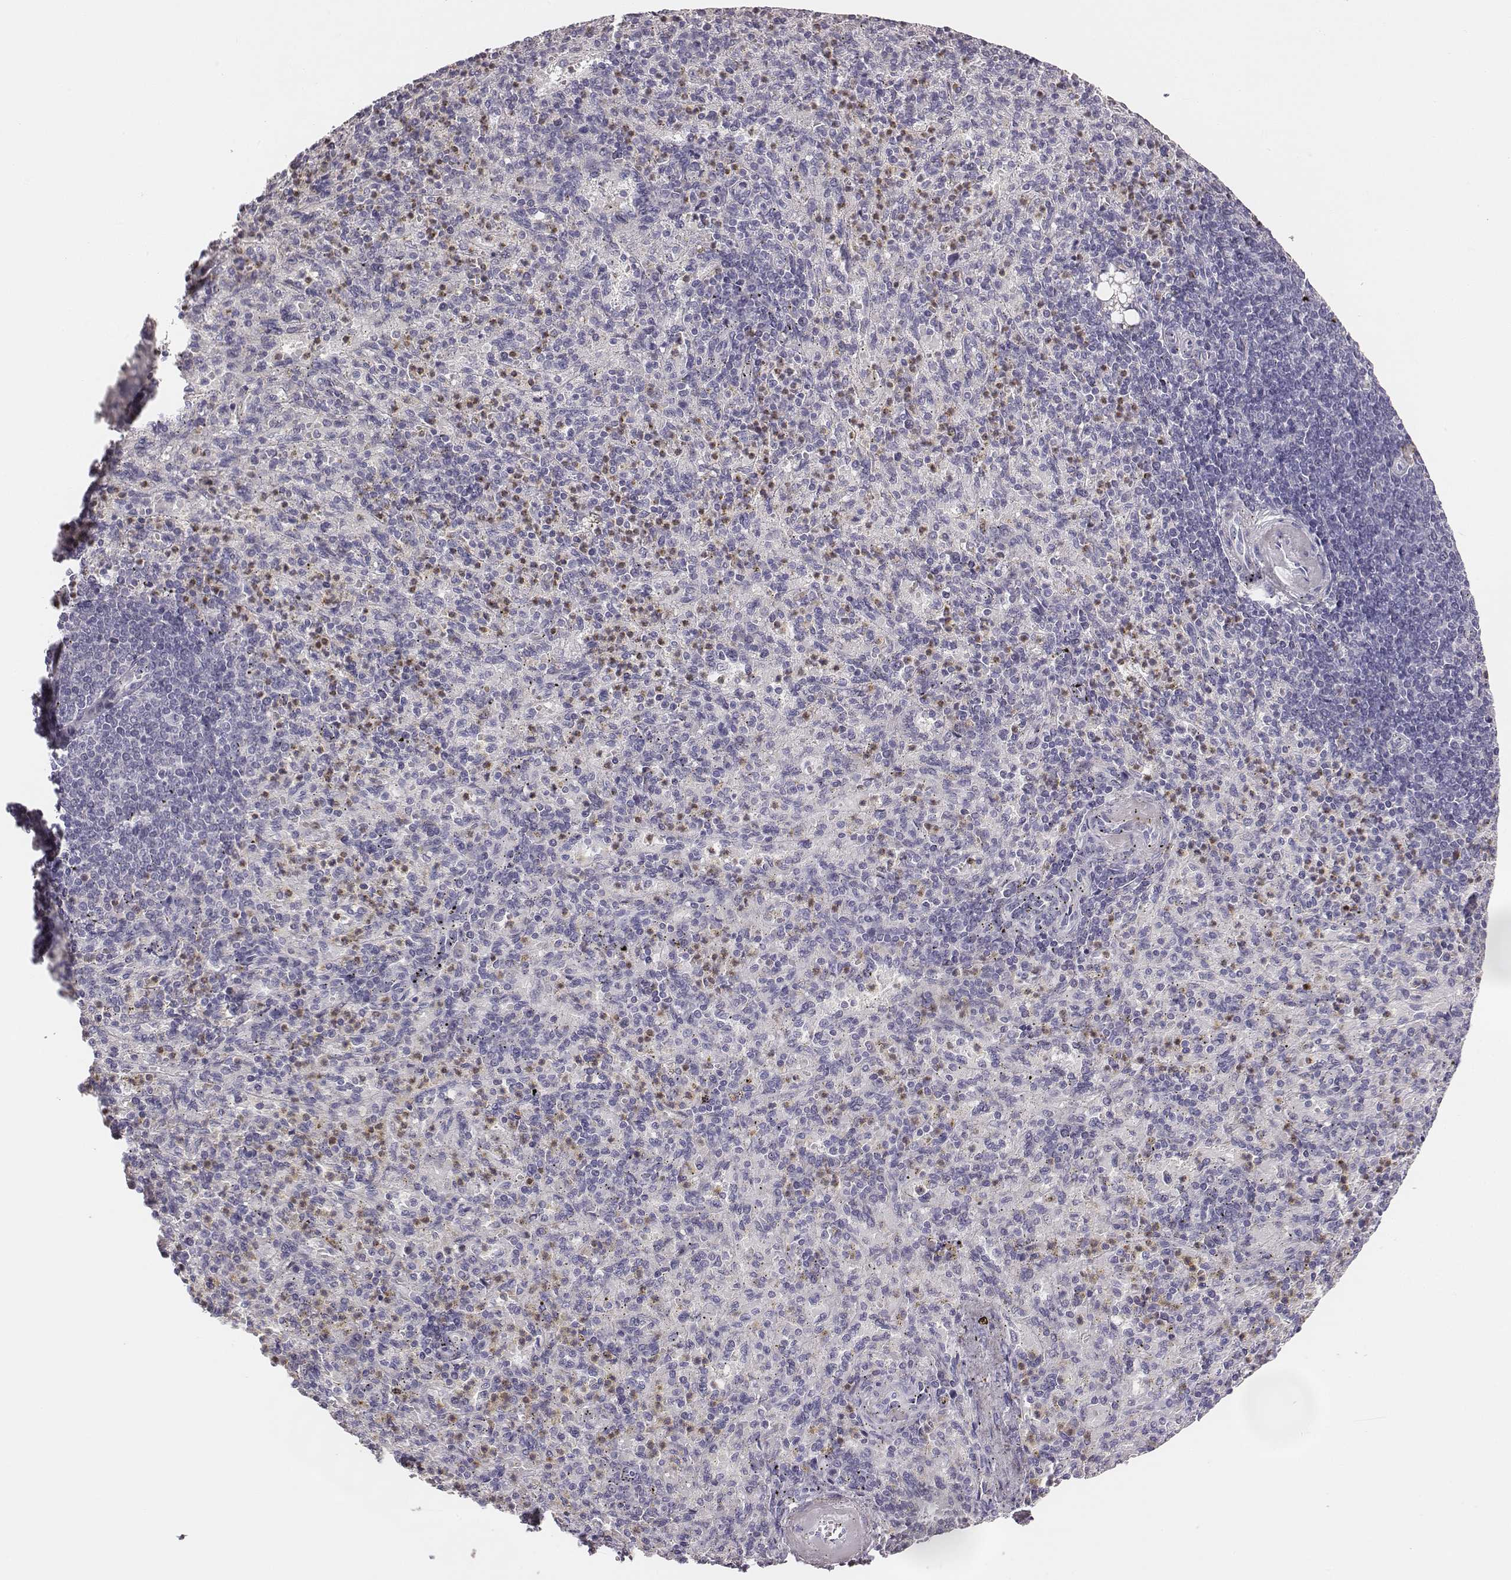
{"staining": {"intensity": "negative", "quantity": "none", "location": "none"}, "tissue": "spleen", "cell_type": "Cells in red pulp", "image_type": "normal", "snomed": [{"axis": "morphology", "description": "Normal tissue, NOS"}, {"axis": "topography", "description": "Spleen"}], "caption": "Immunohistochemistry (IHC) of unremarkable human spleen reveals no positivity in cells in red pulp. (IHC, brightfield microscopy, high magnification).", "gene": "ADAM7", "patient": {"sex": "female", "age": 74}}